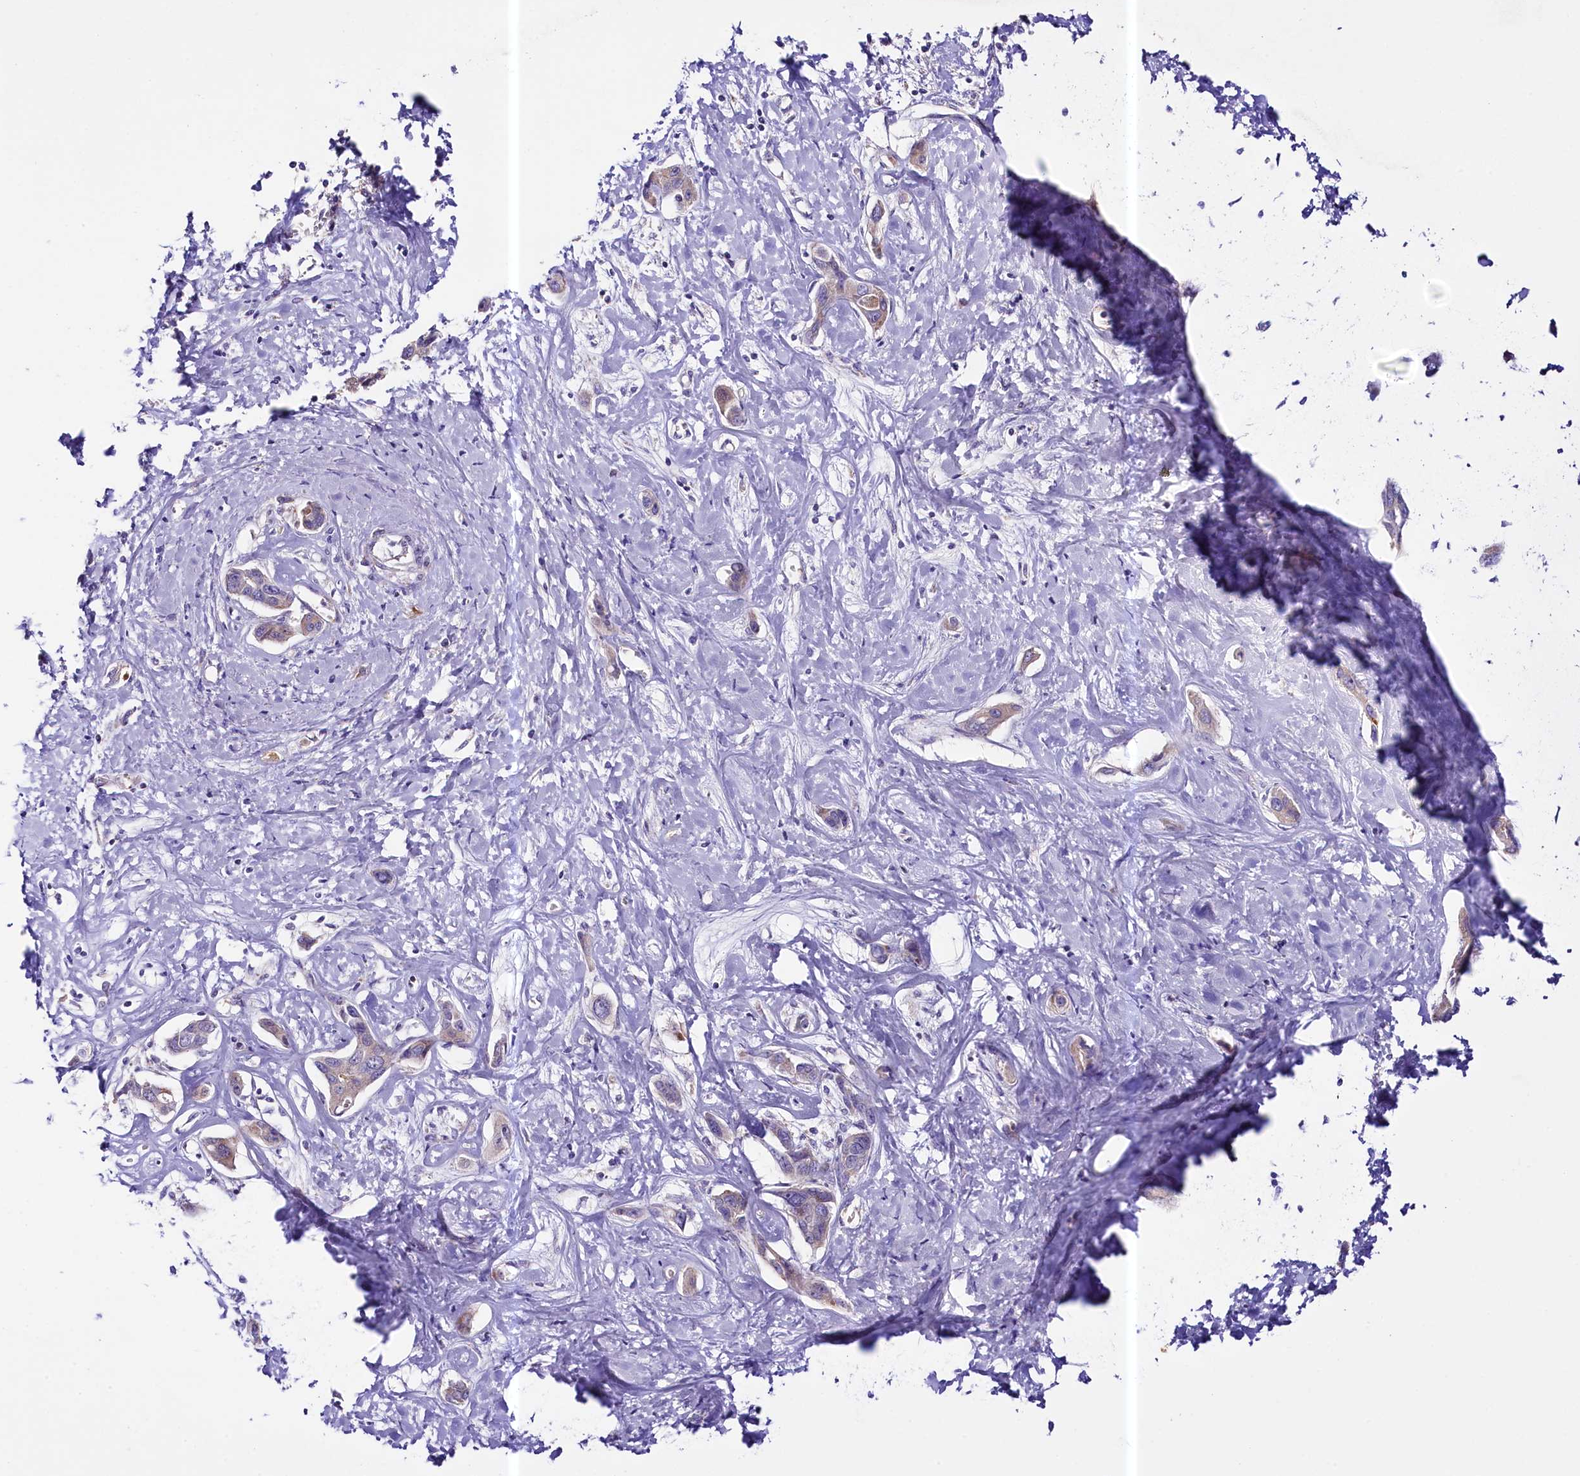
{"staining": {"intensity": "weak", "quantity": "25%-75%", "location": "cytoplasmic/membranous"}, "tissue": "liver cancer", "cell_type": "Tumor cells", "image_type": "cancer", "snomed": [{"axis": "morphology", "description": "Cholangiocarcinoma"}, {"axis": "topography", "description": "Liver"}], "caption": "Liver cancer was stained to show a protein in brown. There is low levels of weak cytoplasmic/membranous expression in approximately 25%-75% of tumor cells. (DAB (3,3'-diaminobenzidine) IHC with brightfield microscopy, high magnification).", "gene": "CEP295", "patient": {"sex": "male", "age": 59}}